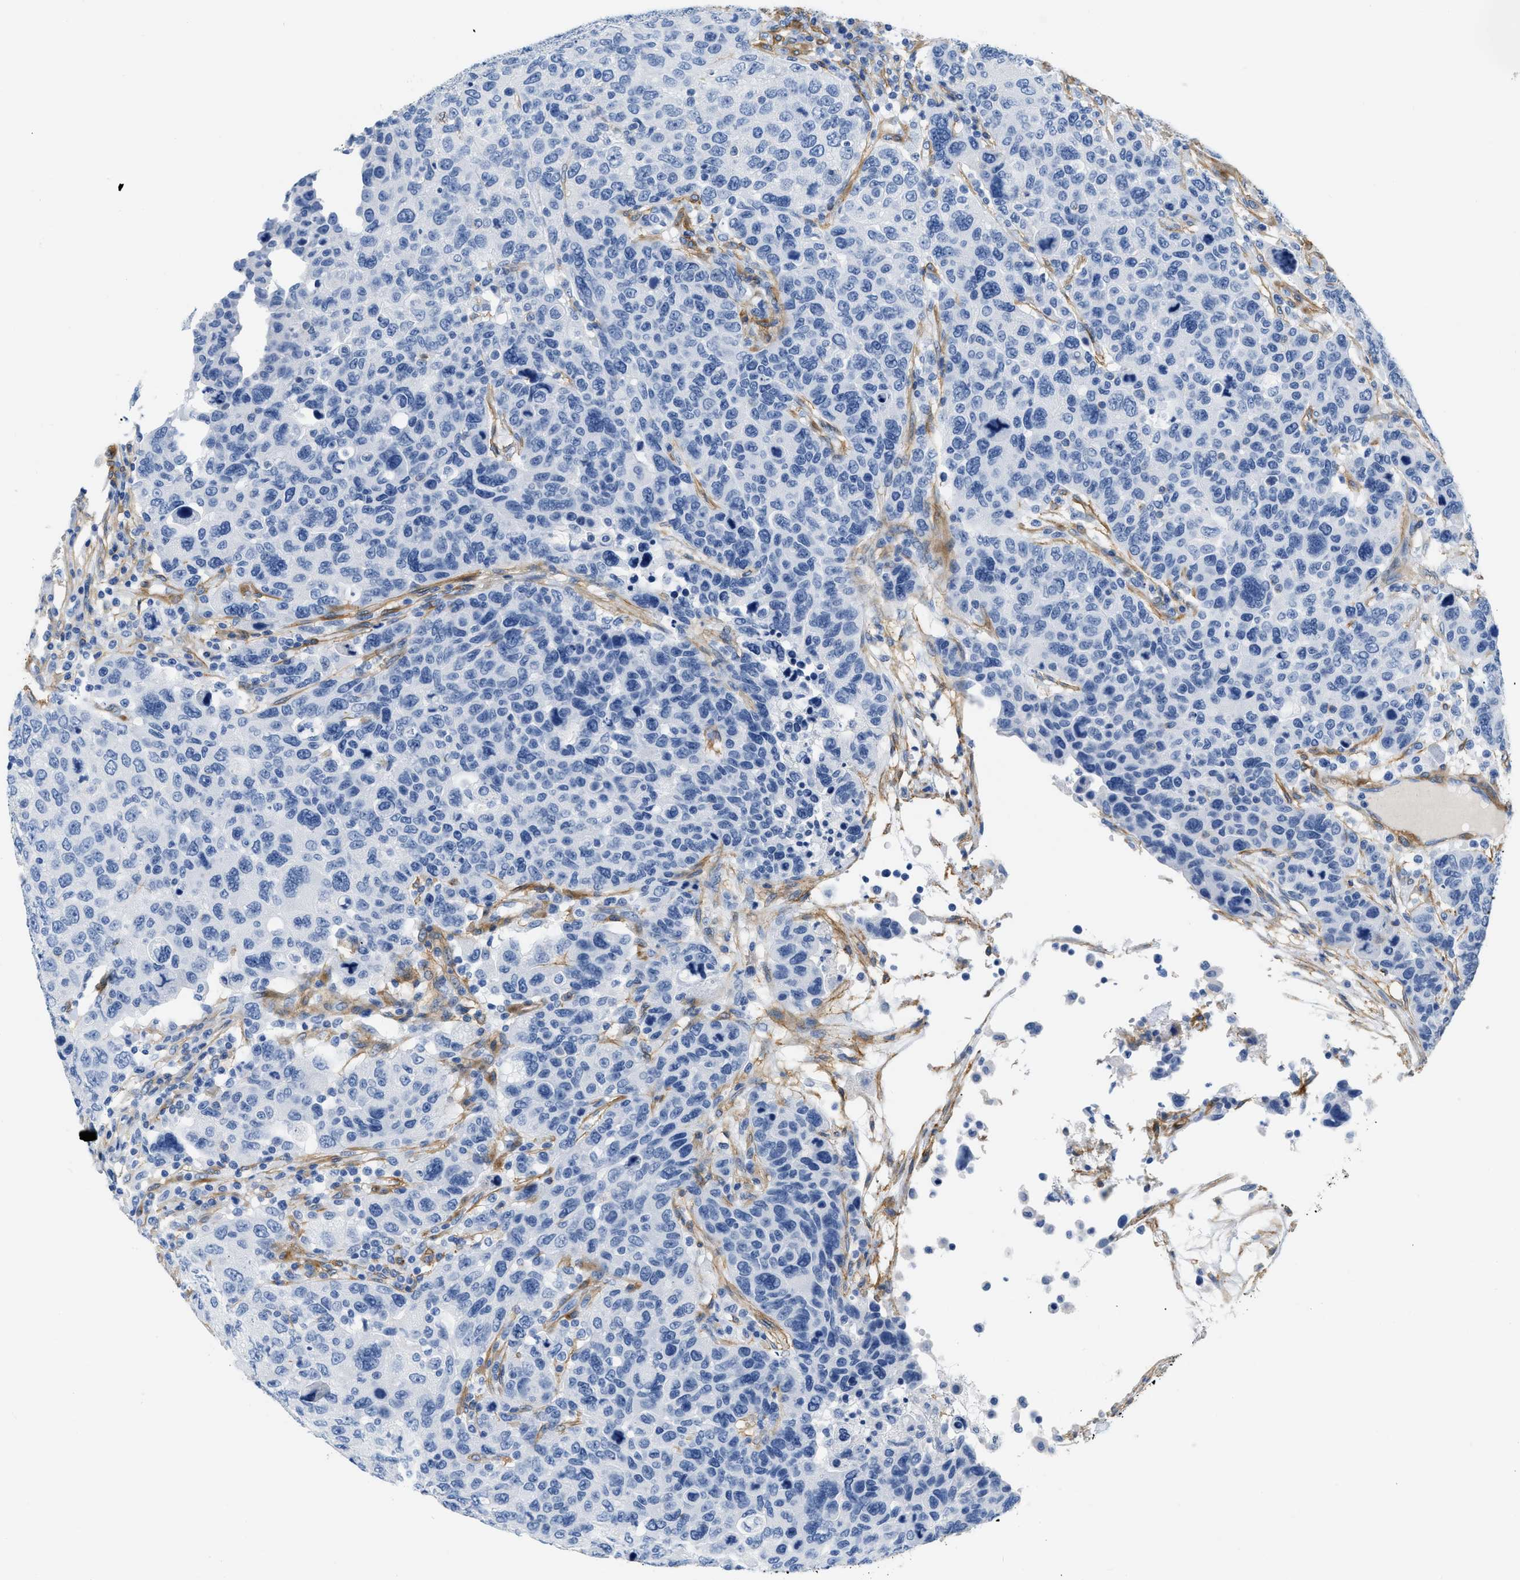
{"staining": {"intensity": "negative", "quantity": "none", "location": "none"}, "tissue": "breast cancer", "cell_type": "Tumor cells", "image_type": "cancer", "snomed": [{"axis": "morphology", "description": "Duct carcinoma"}, {"axis": "topography", "description": "Breast"}], "caption": "Image shows no significant protein expression in tumor cells of breast infiltrating ductal carcinoma. (Stains: DAB (3,3'-diaminobenzidine) immunohistochemistry with hematoxylin counter stain, Microscopy: brightfield microscopy at high magnification).", "gene": "PDGFRB", "patient": {"sex": "female", "age": 37}}